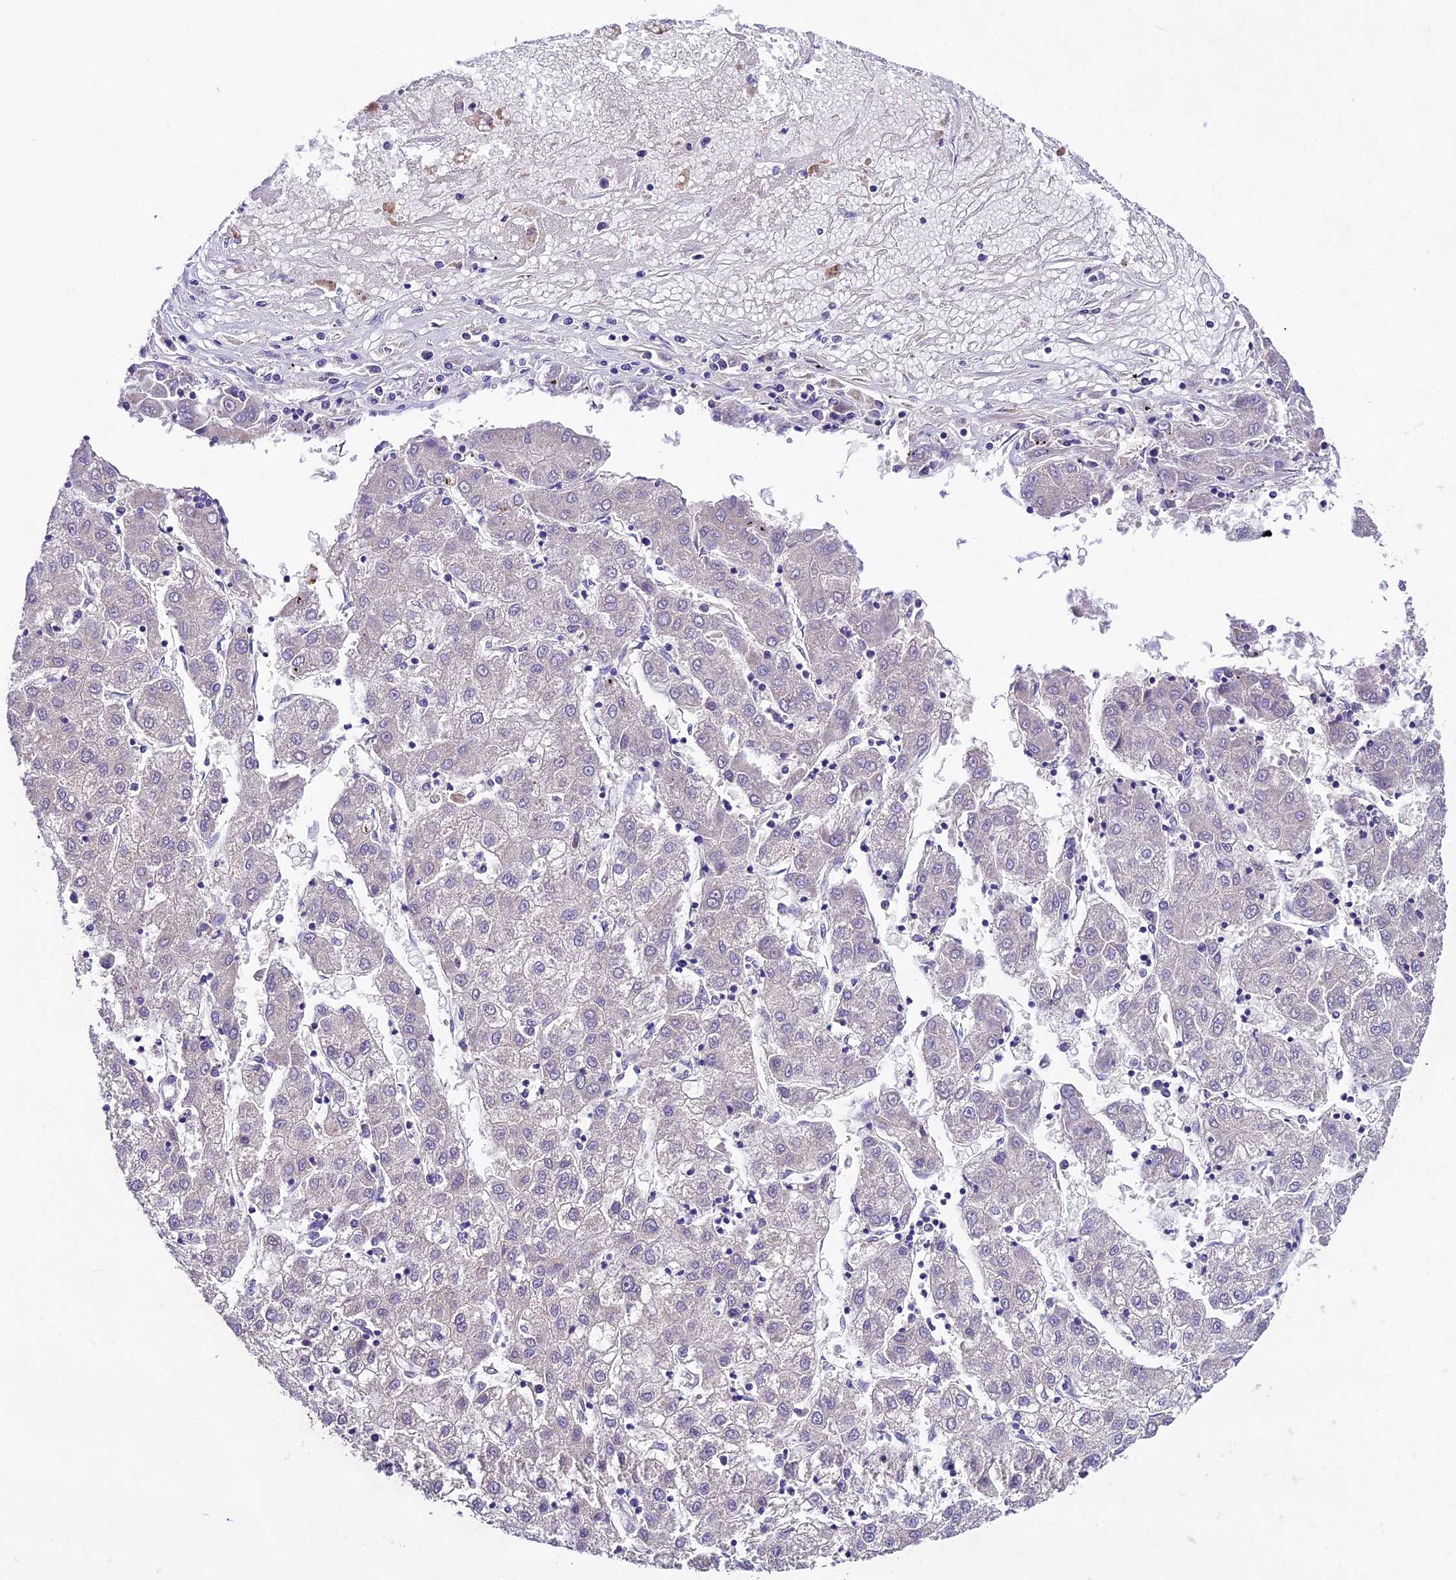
{"staining": {"intensity": "negative", "quantity": "none", "location": "none"}, "tissue": "liver cancer", "cell_type": "Tumor cells", "image_type": "cancer", "snomed": [{"axis": "morphology", "description": "Carcinoma, Hepatocellular, NOS"}, {"axis": "topography", "description": "Liver"}], "caption": "An immunohistochemistry photomicrograph of liver hepatocellular carcinoma is shown. There is no staining in tumor cells of liver hepatocellular carcinoma.", "gene": "CARS2", "patient": {"sex": "male", "age": 72}}